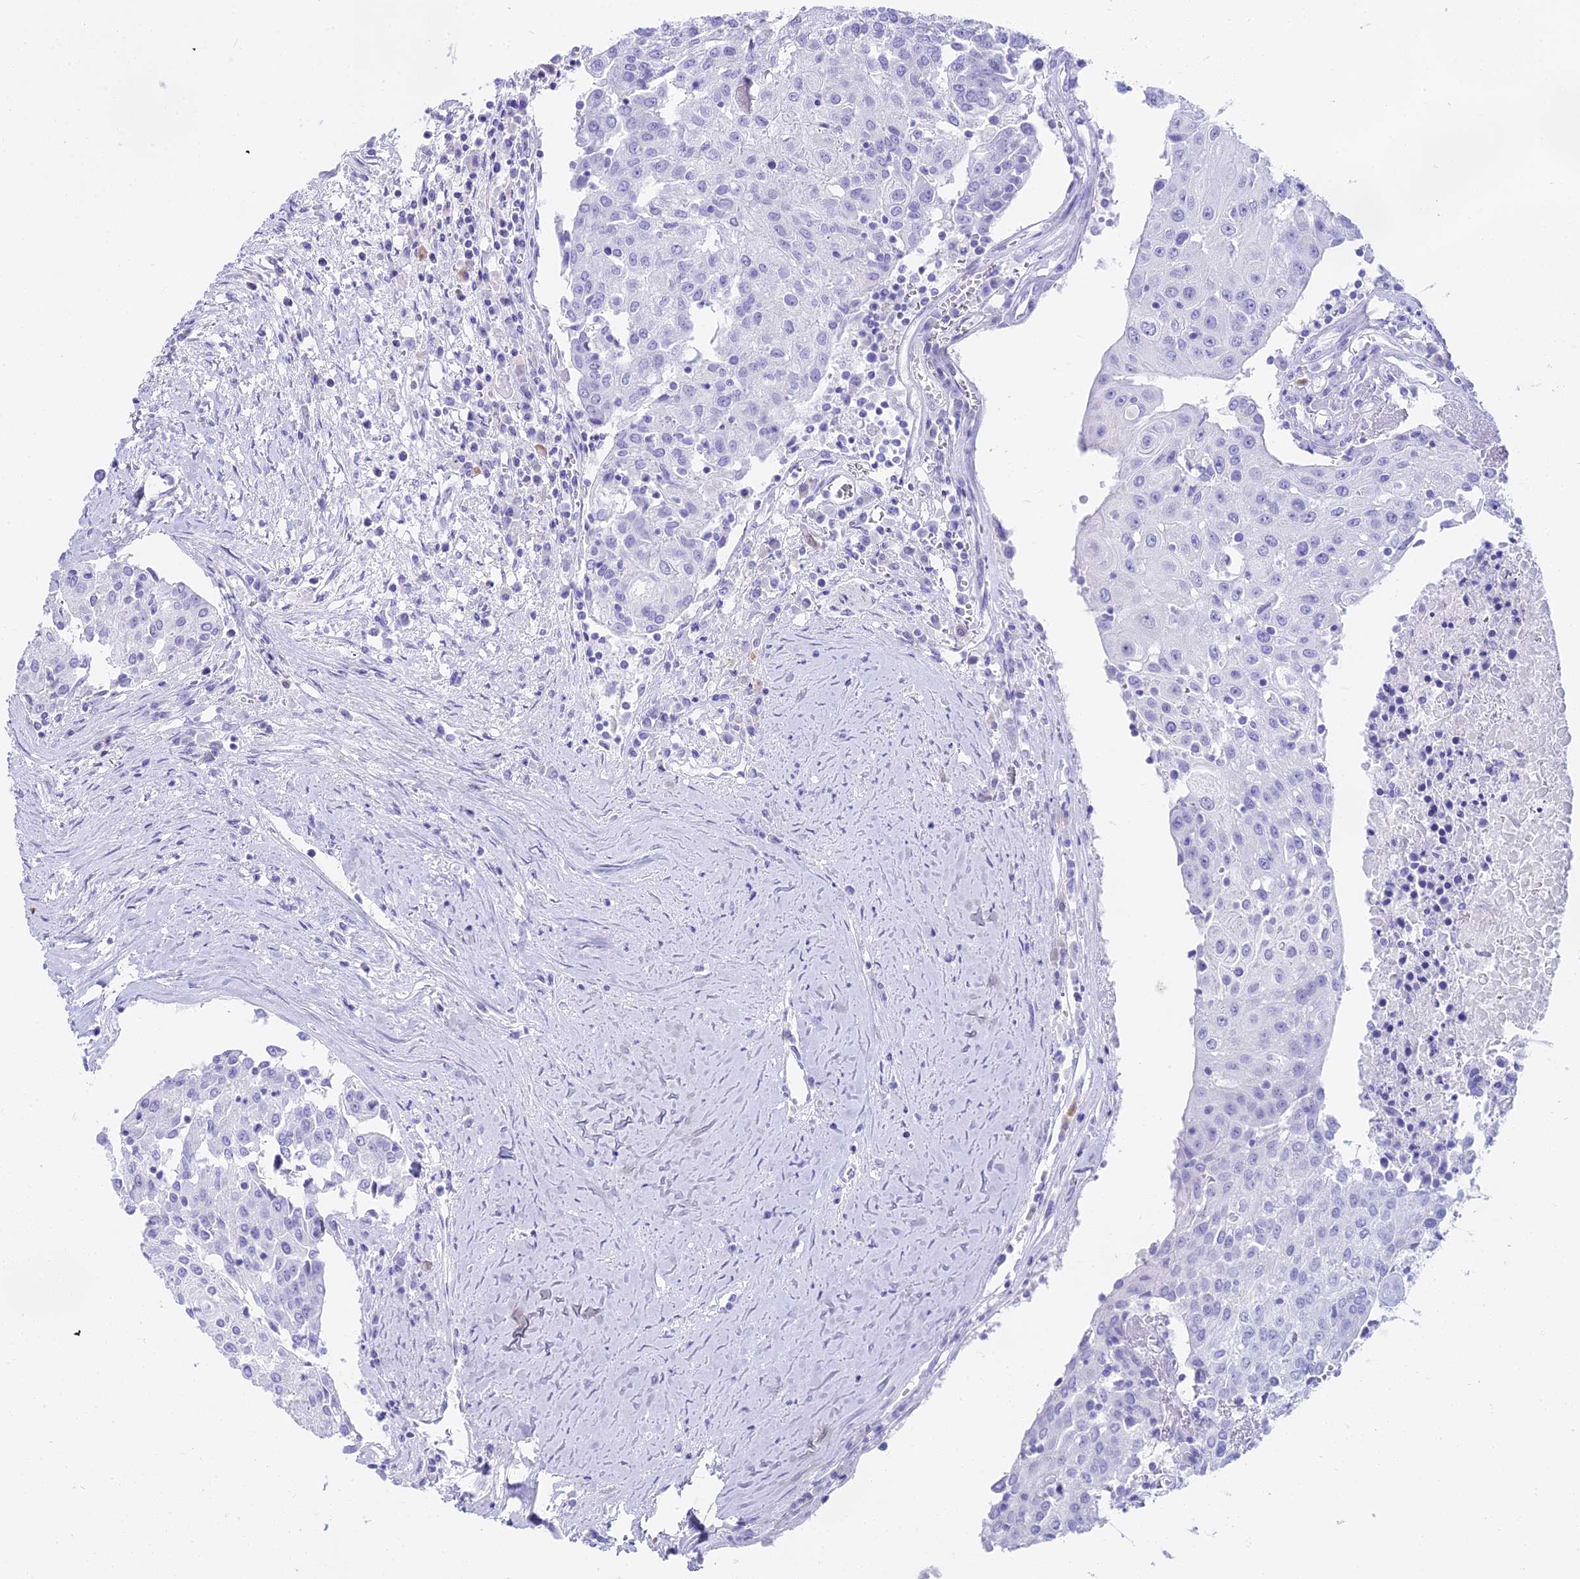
{"staining": {"intensity": "negative", "quantity": "none", "location": "none"}, "tissue": "urothelial cancer", "cell_type": "Tumor cells", "image_type": "cancer", "snomed": [{"axis": "morphology", "description": "Urothelial carcinoma, High grade"}, {"axis": "topography", "description": "Urinary bladder"}], "caption": "Immunohistochemistry (IHC) micrograph of urothelial cancer stained for a protein (brown), which shows no staining in tumor cells.", "gene": "CGB2", "patient": {"sex": "female", "age": 85}}